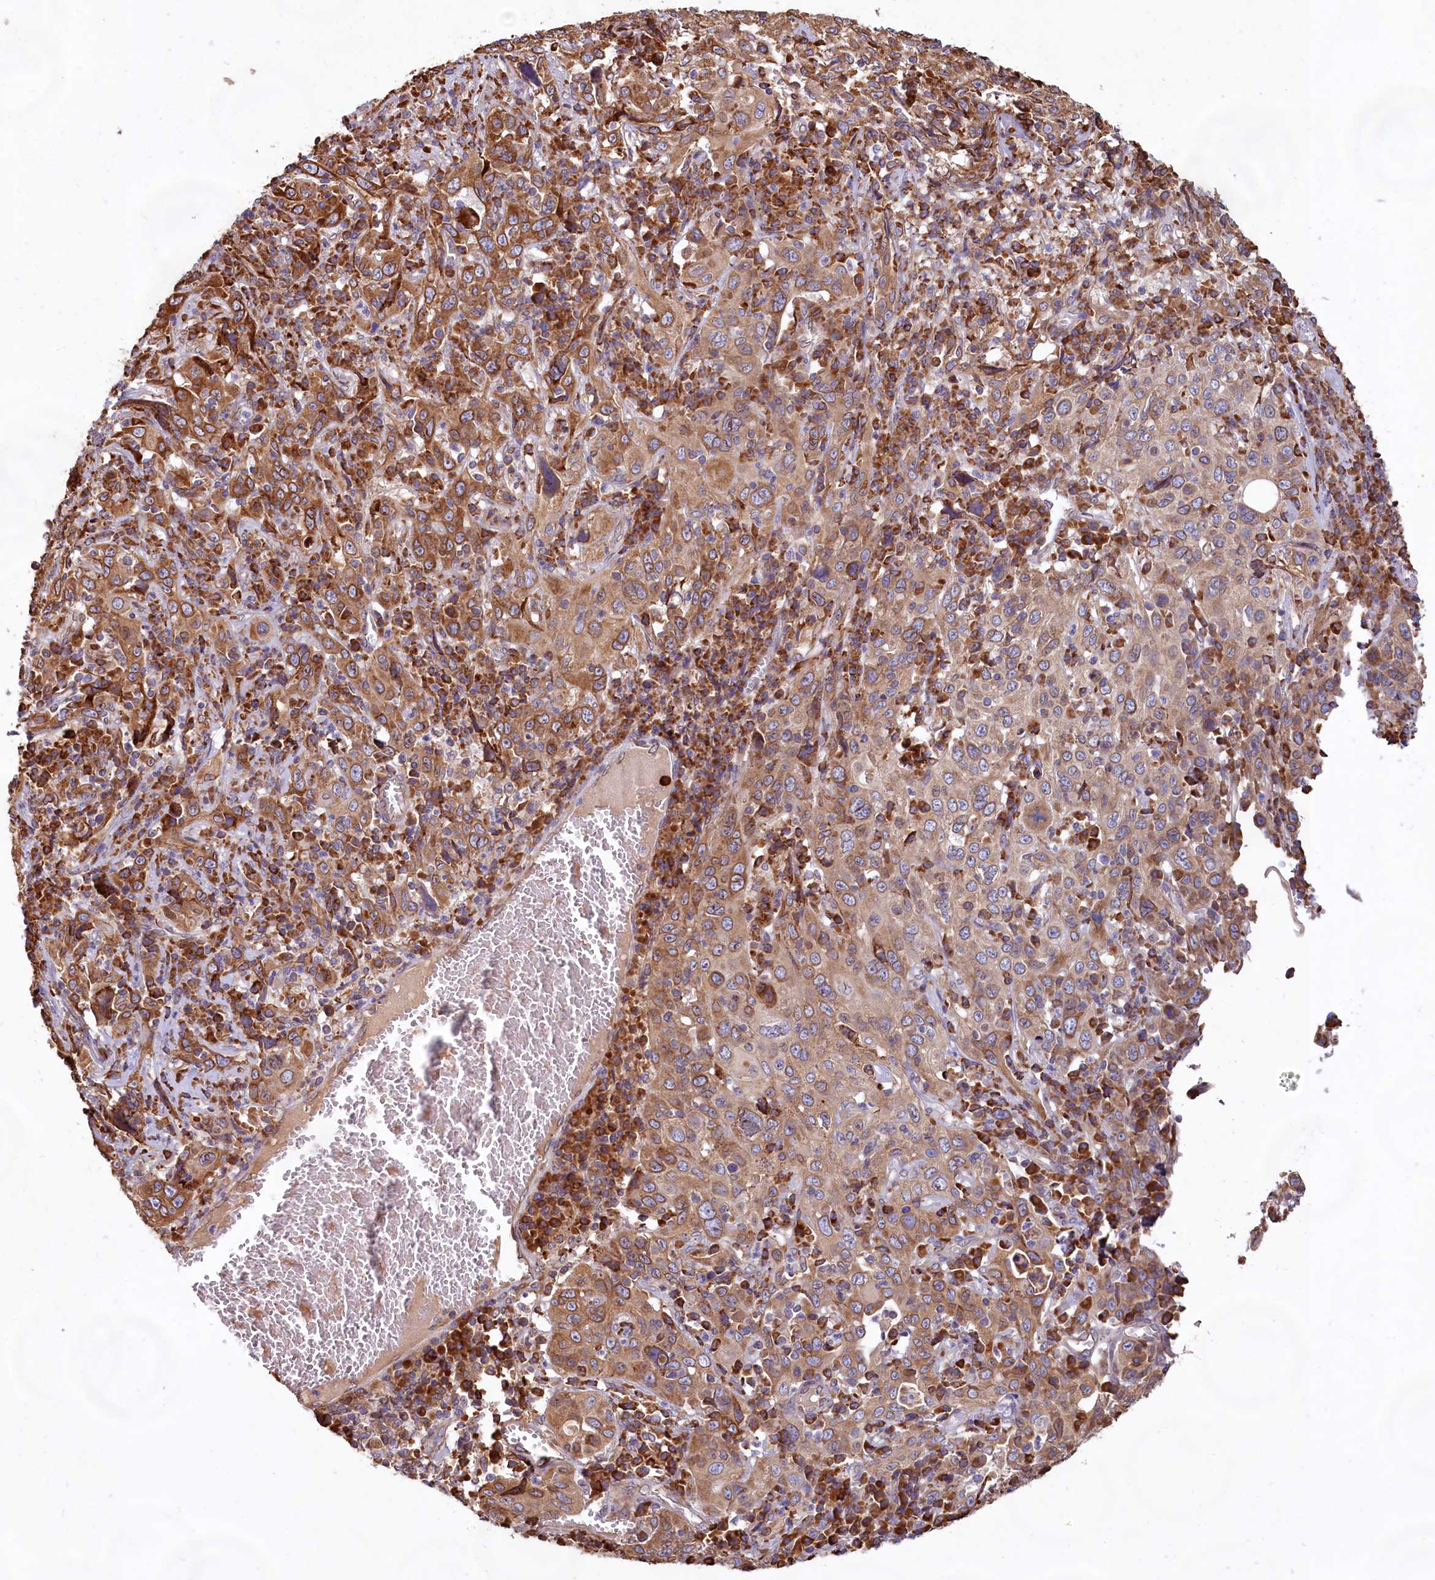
{"staining": {"intensity": "moderate", "quantity": ">75%", "location": "cytoplasmic/membranous"}, "tissue": "cervical cancer", "cell_type": "Tumor cells", "image_type": "cancer", "snomed": [{"axis": "morphology", "description": "Squamous cell carcinoma, NOS"}, {"axis": "topography", "description": "Cervix"}], "caption": "Tumor cells display moderate cytoplasmic/membranous expression in approximately >75% of cells in cervical cancer.", "gene": "TBC1D19", "patient": {"sex": "female", "age": 46}}